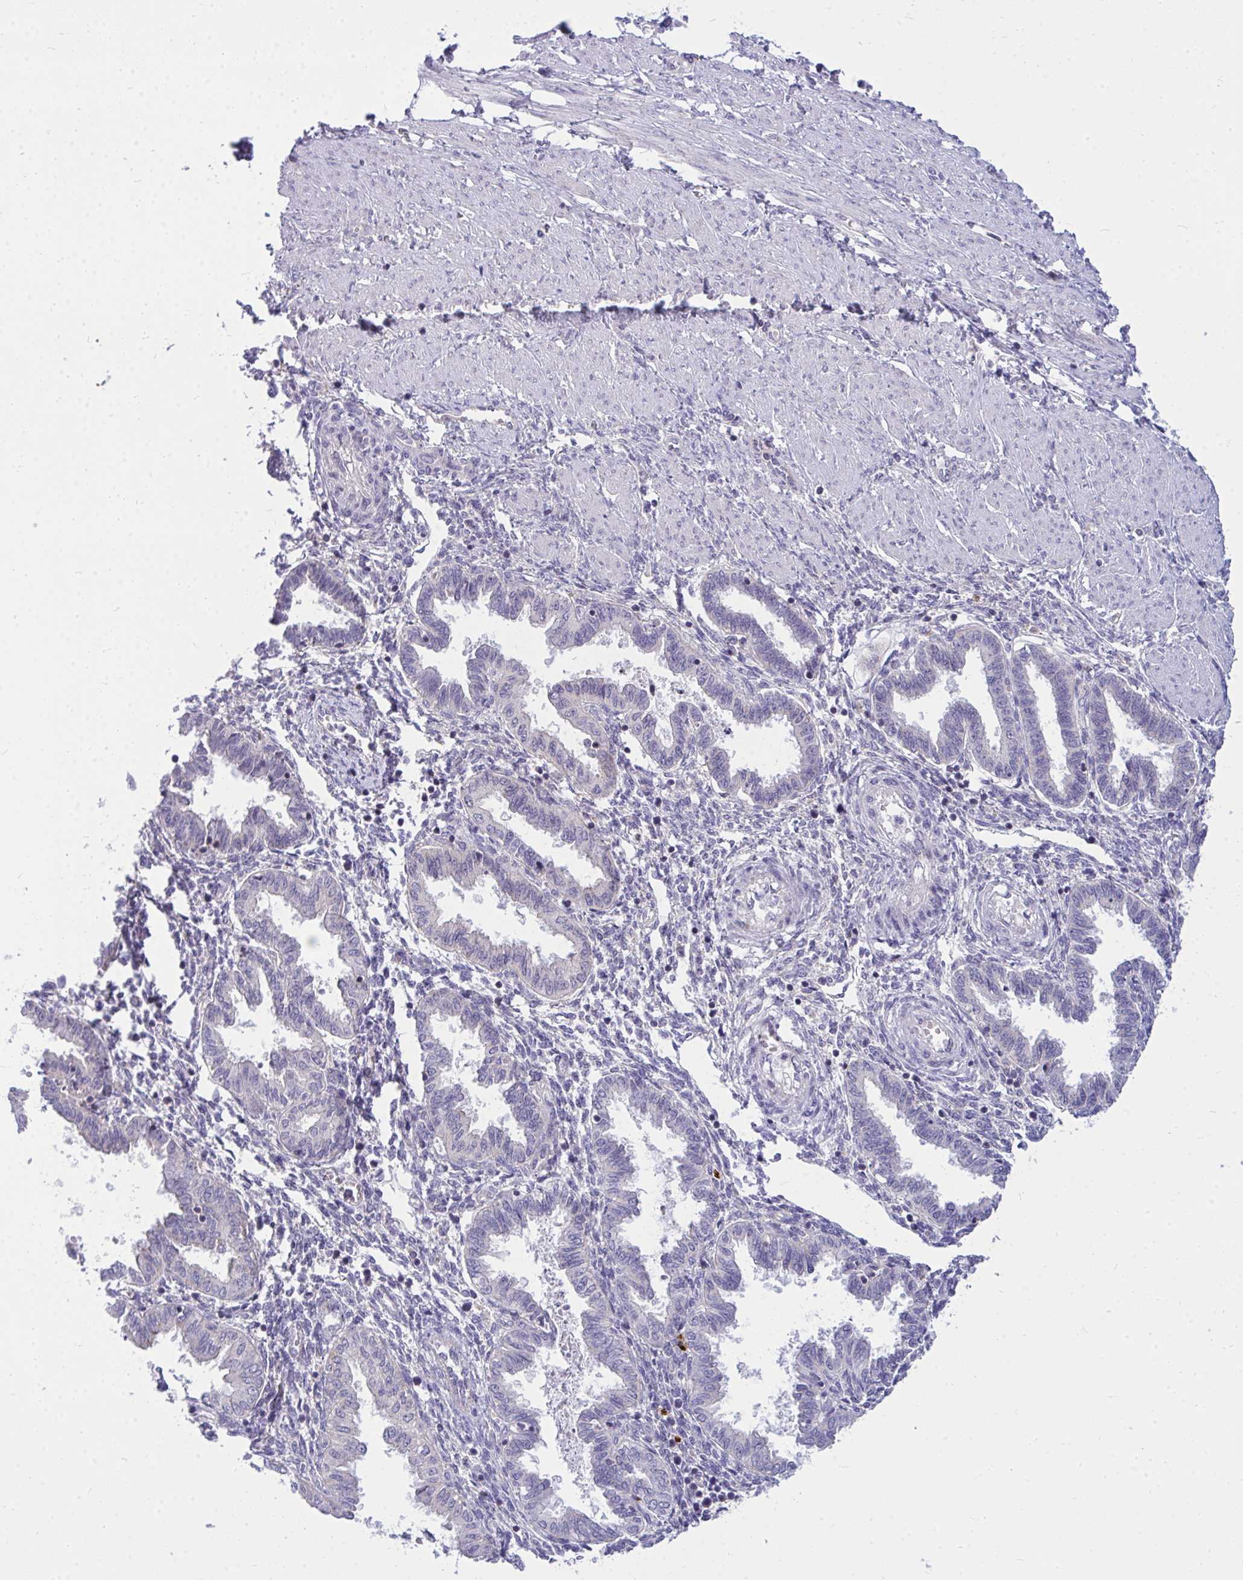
{"staining": {"intensity": "negative", "quantity": "none", "location": "none"}, "tissue": "endometrium", "cell_type": "Cells in endometrial stroma", "image_type": "normal", "snomed": [{"axis": "morphology", "description": "Normal tissue, NOS"}, {"axis": "topography", "description": "Endometrium"}], "caption": "Protein analysis of normal endometrium shows no significant expression in cells in endometrial stroma. (Brightfield microscopy of DAB immunohistochemistry at high magnification).", "gene": "ZSCAN25", "patient": {"sex": "female", "age": 33}}